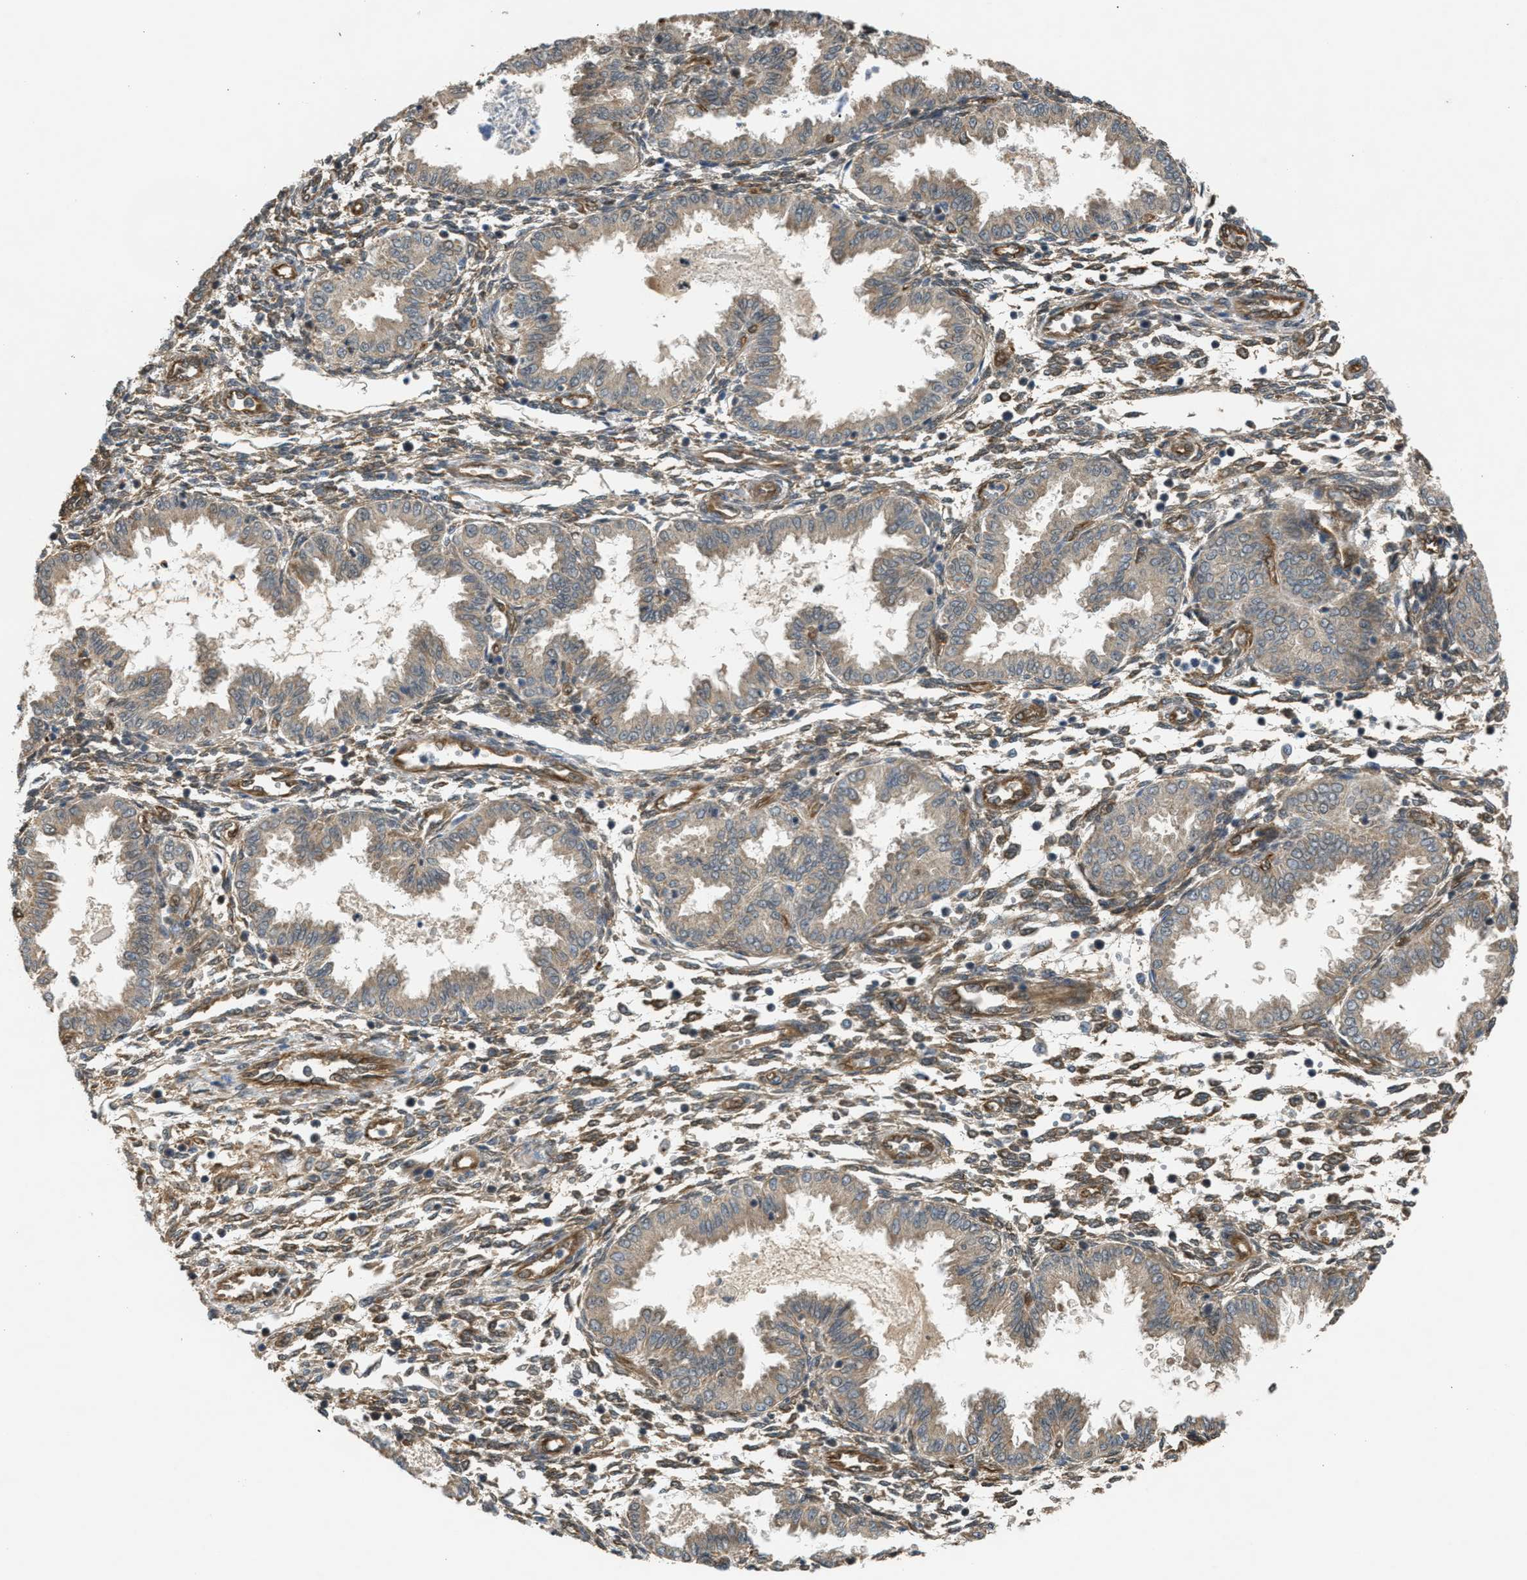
{"staining": {"intensity": "negative", "quantity": "none", "location": "none"}, "tissue": "endometrium", "cell_type": "Cells in endometrial stroma", "image_type": "normal", "snomed": [{"axis": "morphology", "description": "Normal tissue, NOS"}, {"axis": "topography", "description": "Endometrium"}], "caption": "Protein analysis of benign endometrium exhibits no significant expression in cells in endometrial stroma.", "gene": "BAG3", "patient": {"sex": "female", "age": 33}}